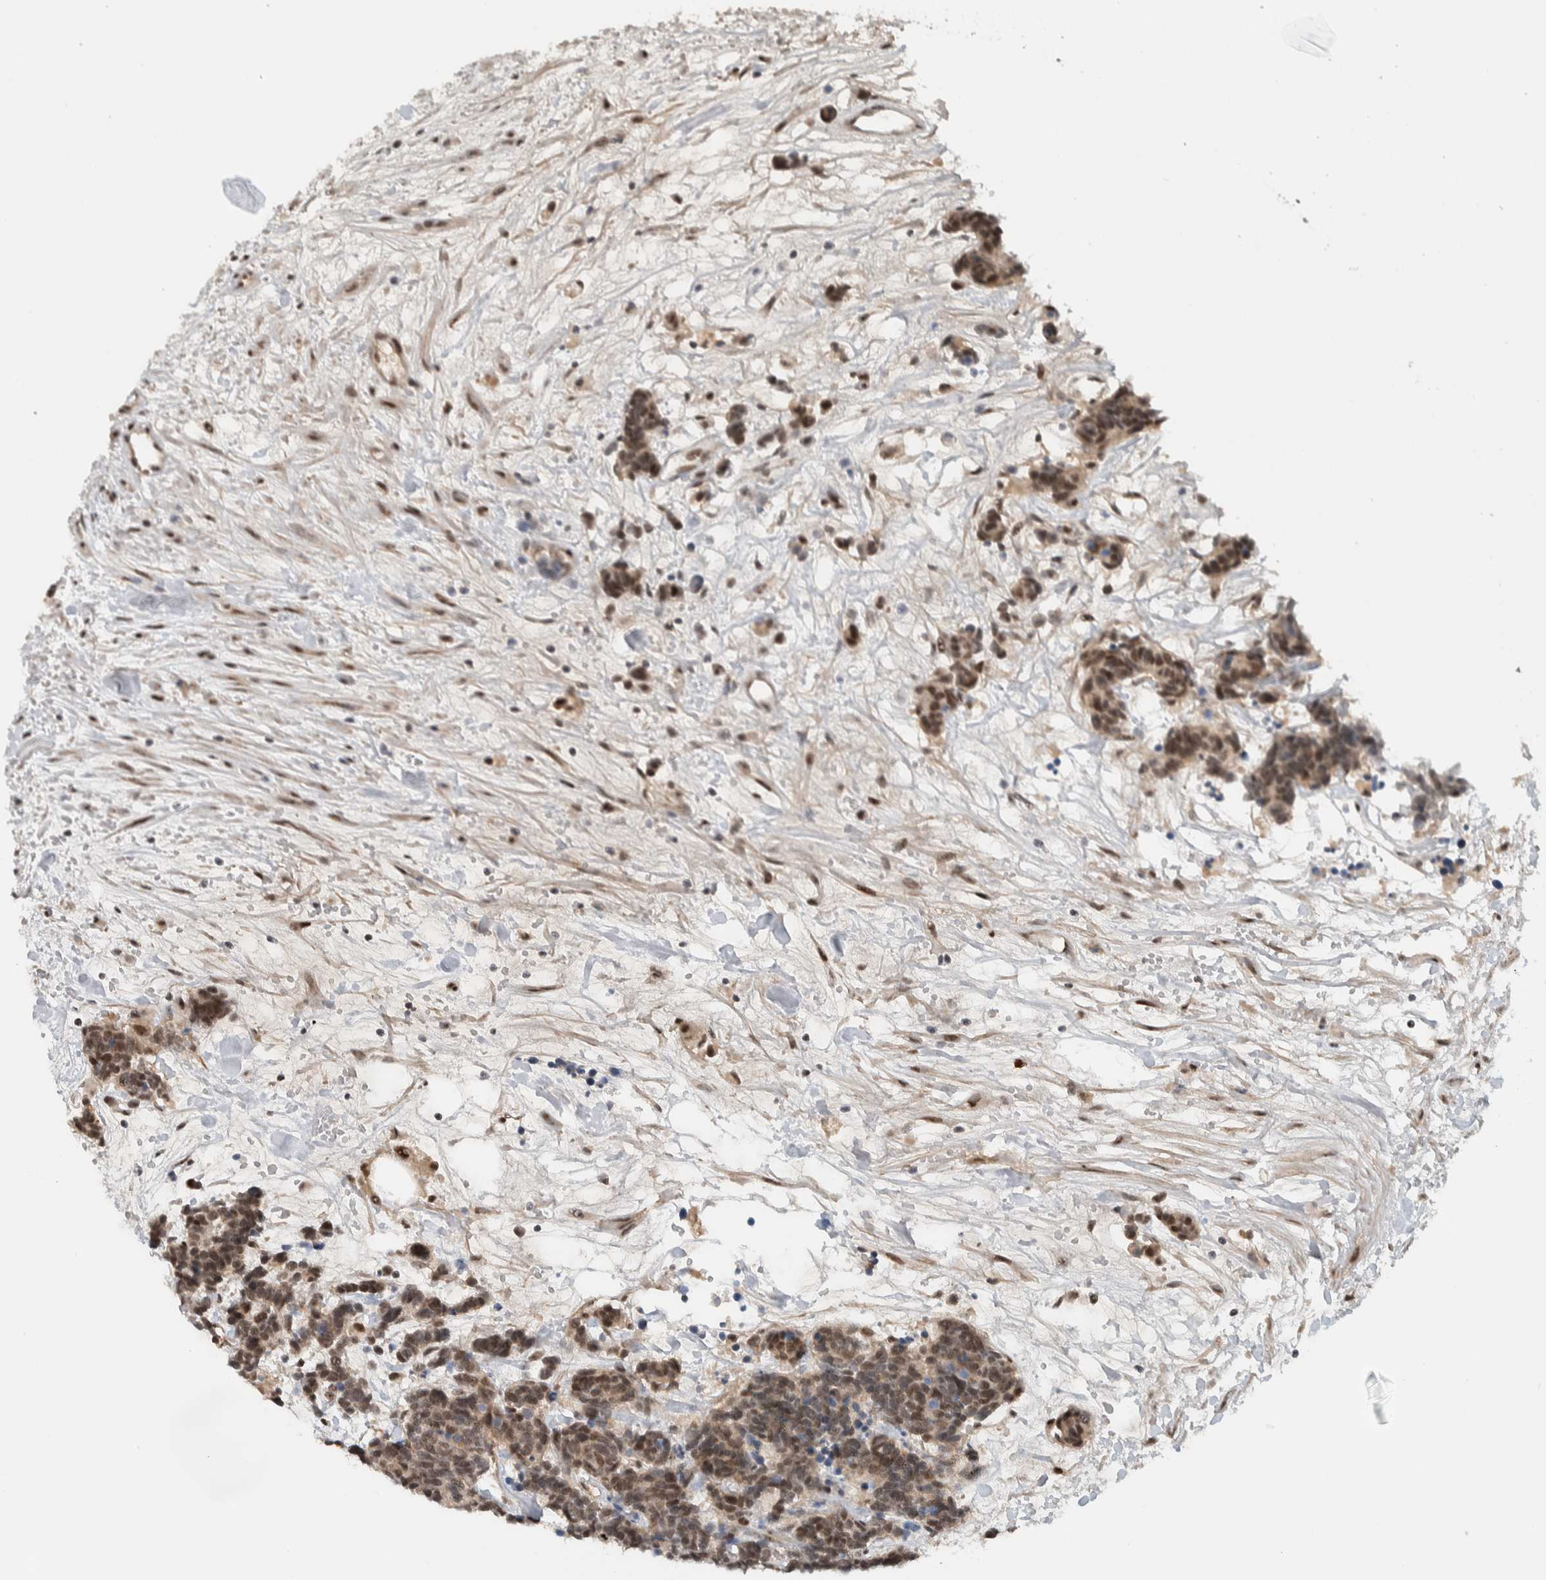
{"staining": {"intensity": "moderate", "quantity": ">75%", "location": "cytoplasmic/membranous,nuclear"}, "tissue": "carcinoid", "cell_type": "Tumor cells", "image_type": "cancer", "snomed": [{"axis": "morphology", "description": "Carcinoma, NOS"}, {"axis": "morphology", "description": "Carcinoid, malignant, NOS"}, {"axis": "topography", "description": "Urinary bladder"}], "caption": "This histopathology image demonstrates immunohistochemistry (IHC) staining of carcinoid (malignant), with medium moderate cytoplasmic/membranous and nuclear positivity in approximately >75% of tumor cells.", "gene": "ZFP91", "patient": {"sex": "male", "age": 57}}